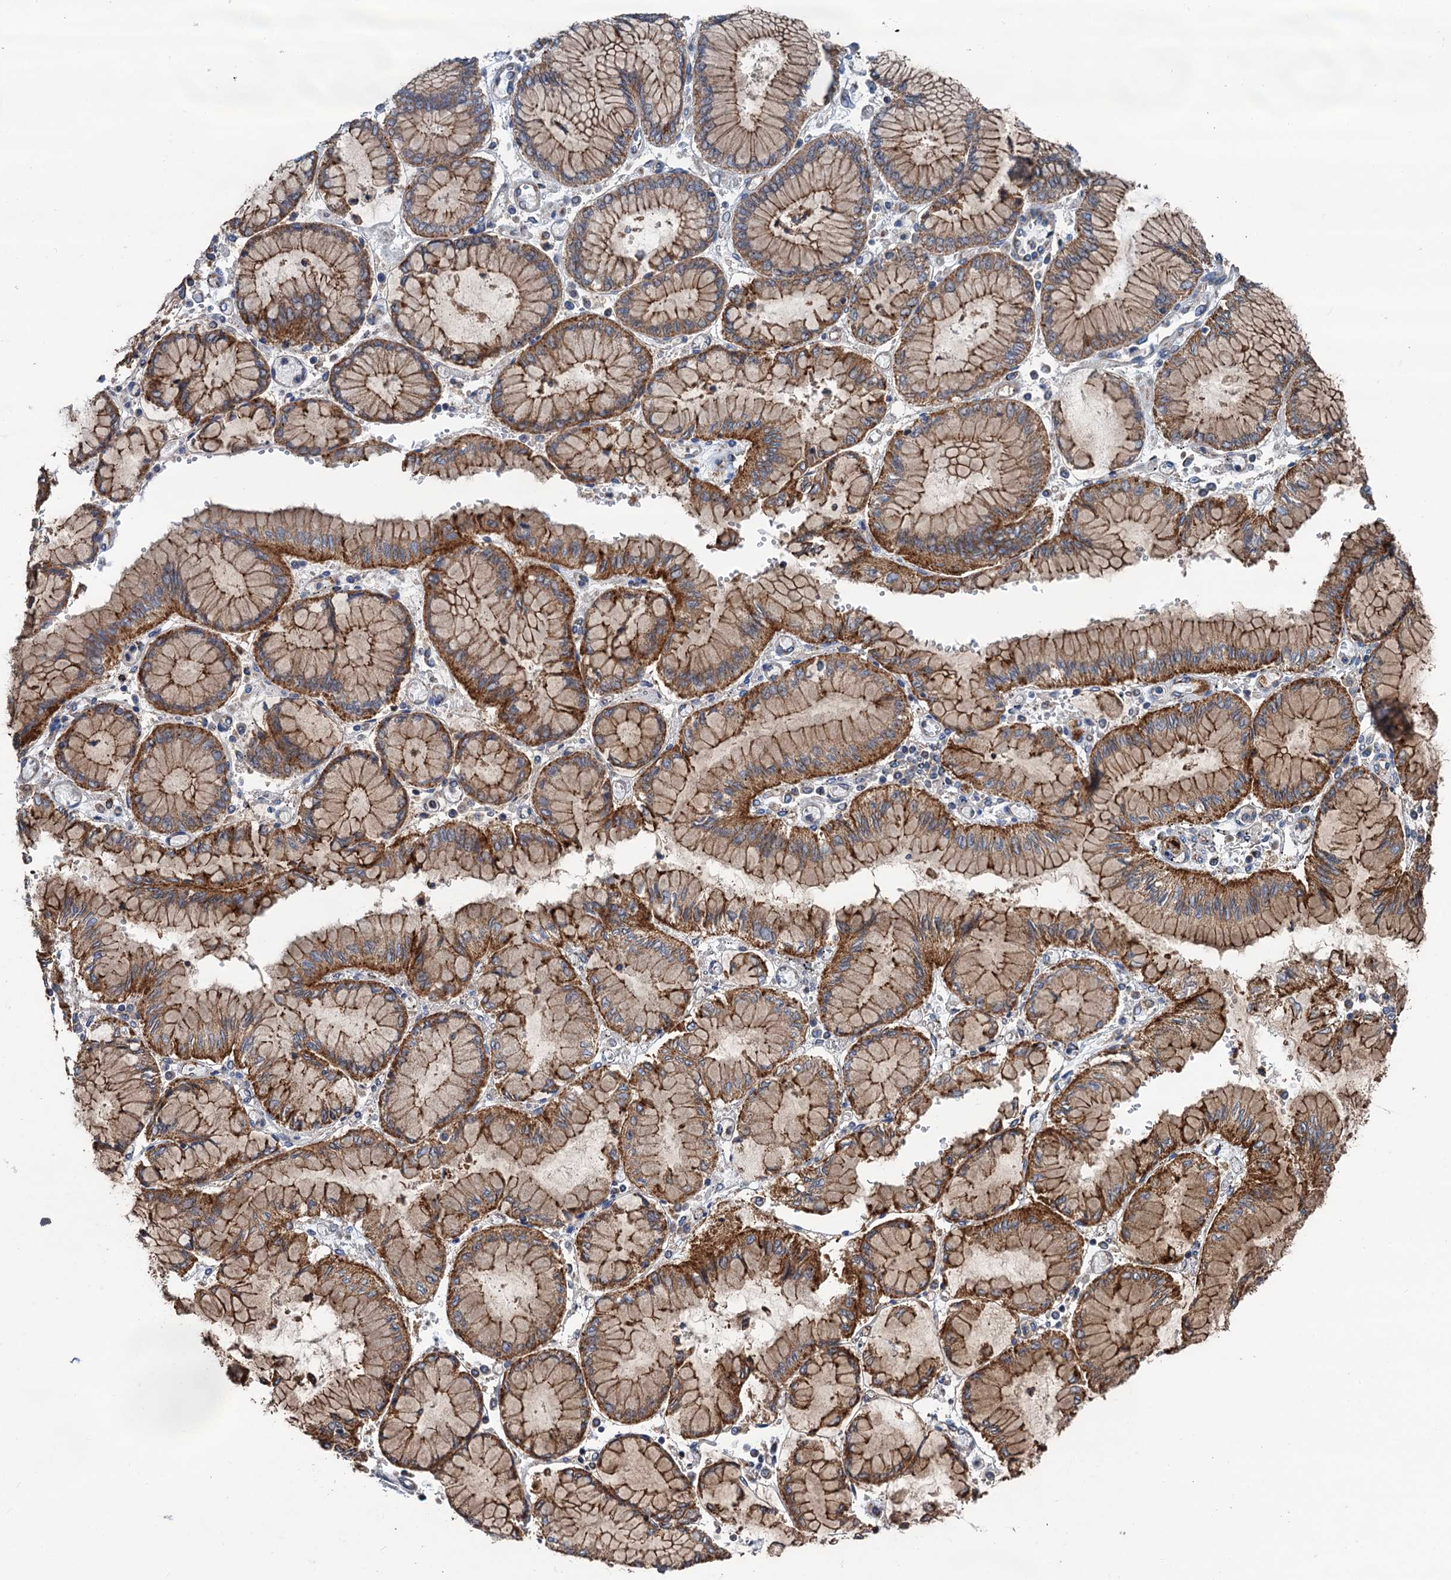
{"staining": {"intensity": "moderate", "quantity": ">75%", "location": "cytoplasmic/membranous"}, "tissue": "stomach cancer", "cell_type": "Tumor cells", "image_type": "cancer", "snomed": [{"axis": "morphology", "description": "Adenocarcinoma, NOS"}, {"axis": "topography", "description": "Stomach"}], "caption": "A high-resolution photomicrograph shows immunohistochemistry (IHC) staining of stomach adenocarcinoma, which reveals moderate cytoplasmic/membranous positivity in about >75% of tumor cells. (Stains: DAB in brown, nuclei in blue, Microscopy: brightfield microscopy at high magnification).", "gene": "DGLUCY", "patient": {"sex": "male", "age": 76}}